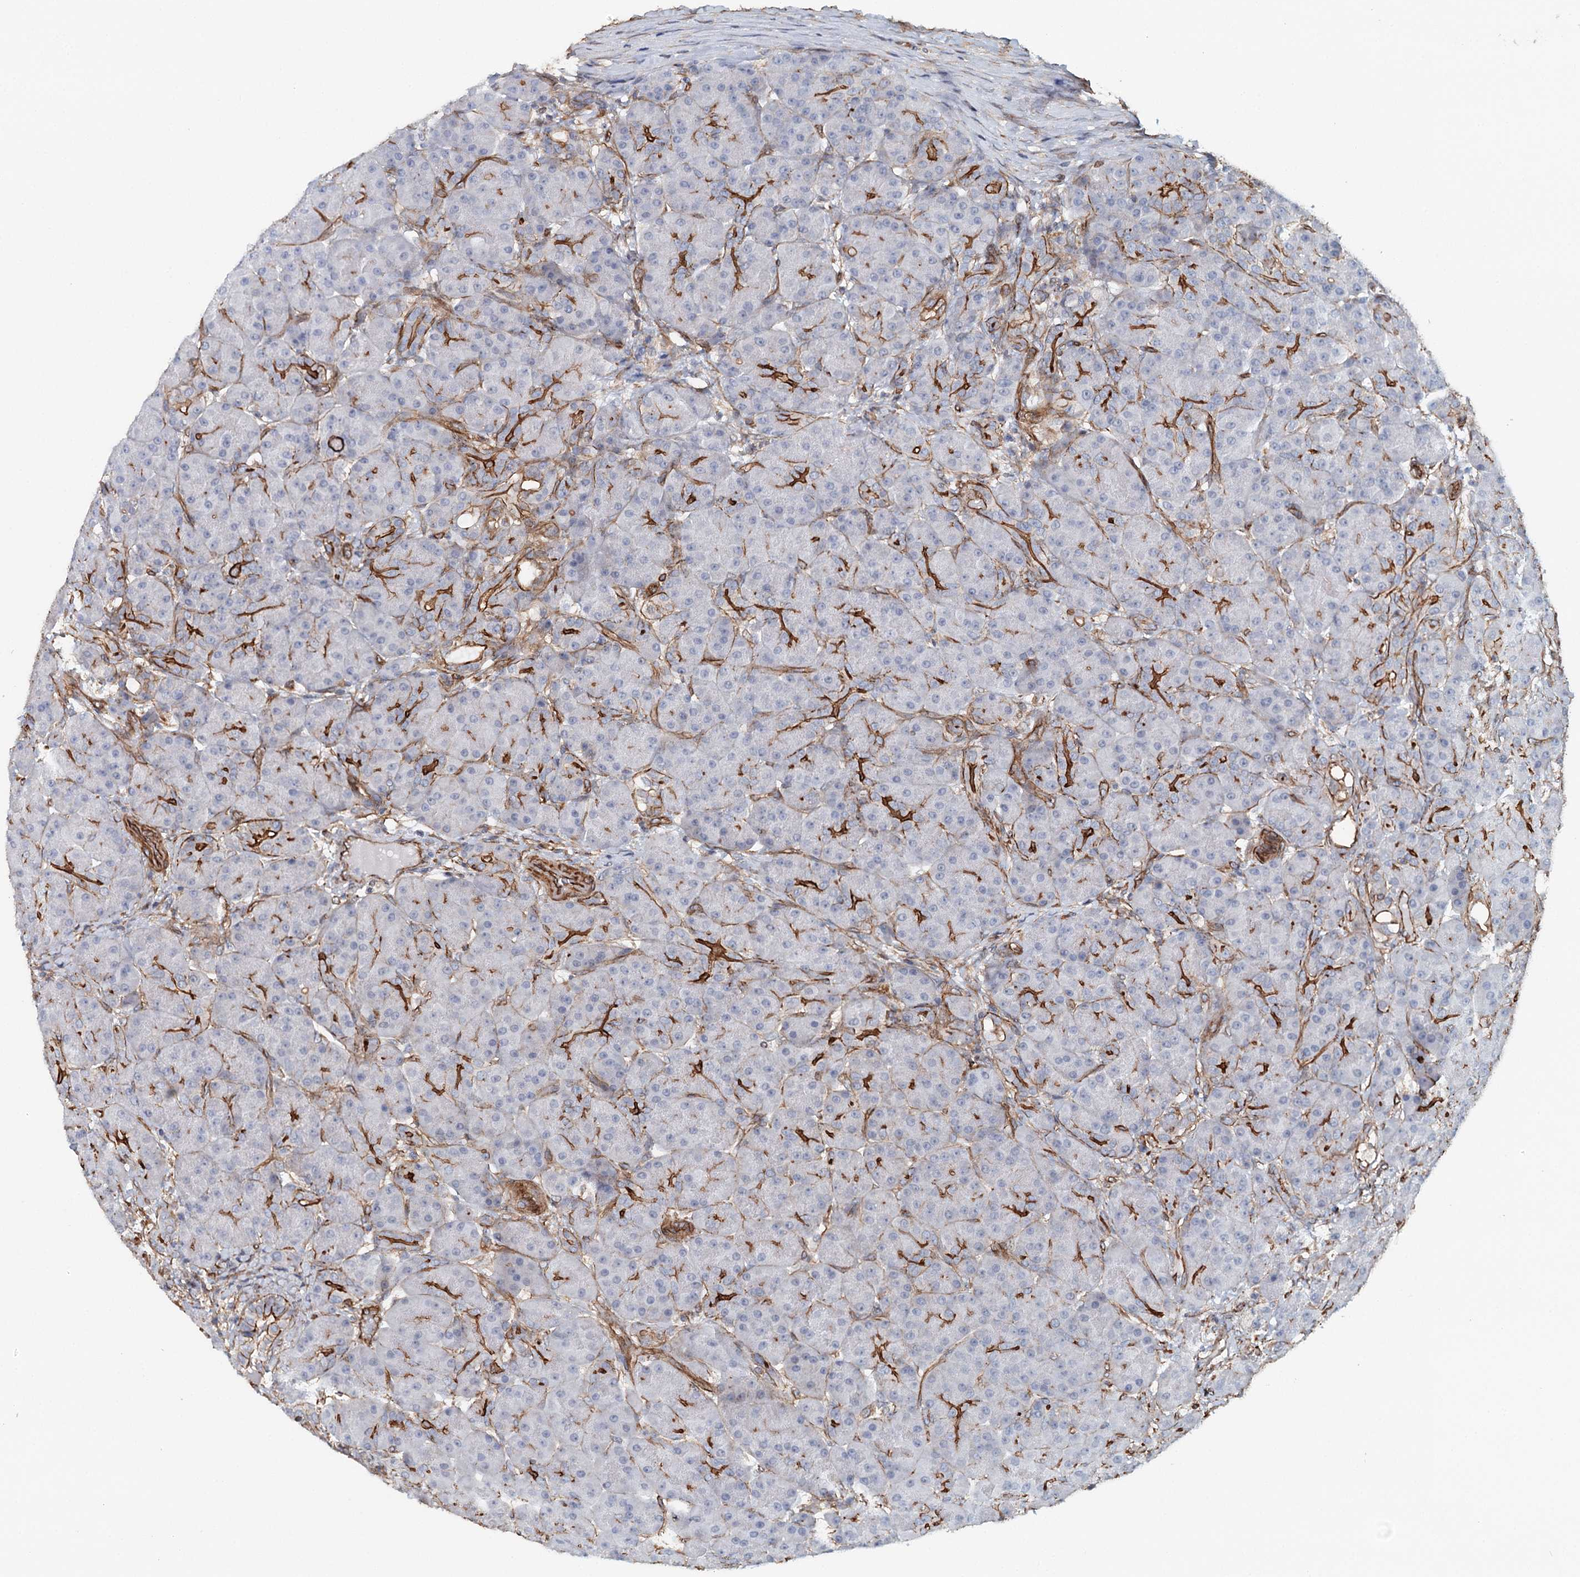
{"staining": {"intensity": "strong", "quantity": "<25%", "location": "cytoplasmic/membranous"}, "tissue": "pancreas", "cell_type": "Exocrine glandular cells", "image_type": "normal", "snomed": [{"axis": "morphology", "description": "Normal tissue, NOS"}, {"axis": "topography", "description": "Pancreas"}], "caption": "Protein staining of benign pancreas displays strong cytoplasmic/membranous expression in about <25% of exocrine glandular cells. The protein is shown in brown color, while the nuclei are stained blue.", "gene": "SYNPO", "patient": {"sex": "male", "age": 63}}